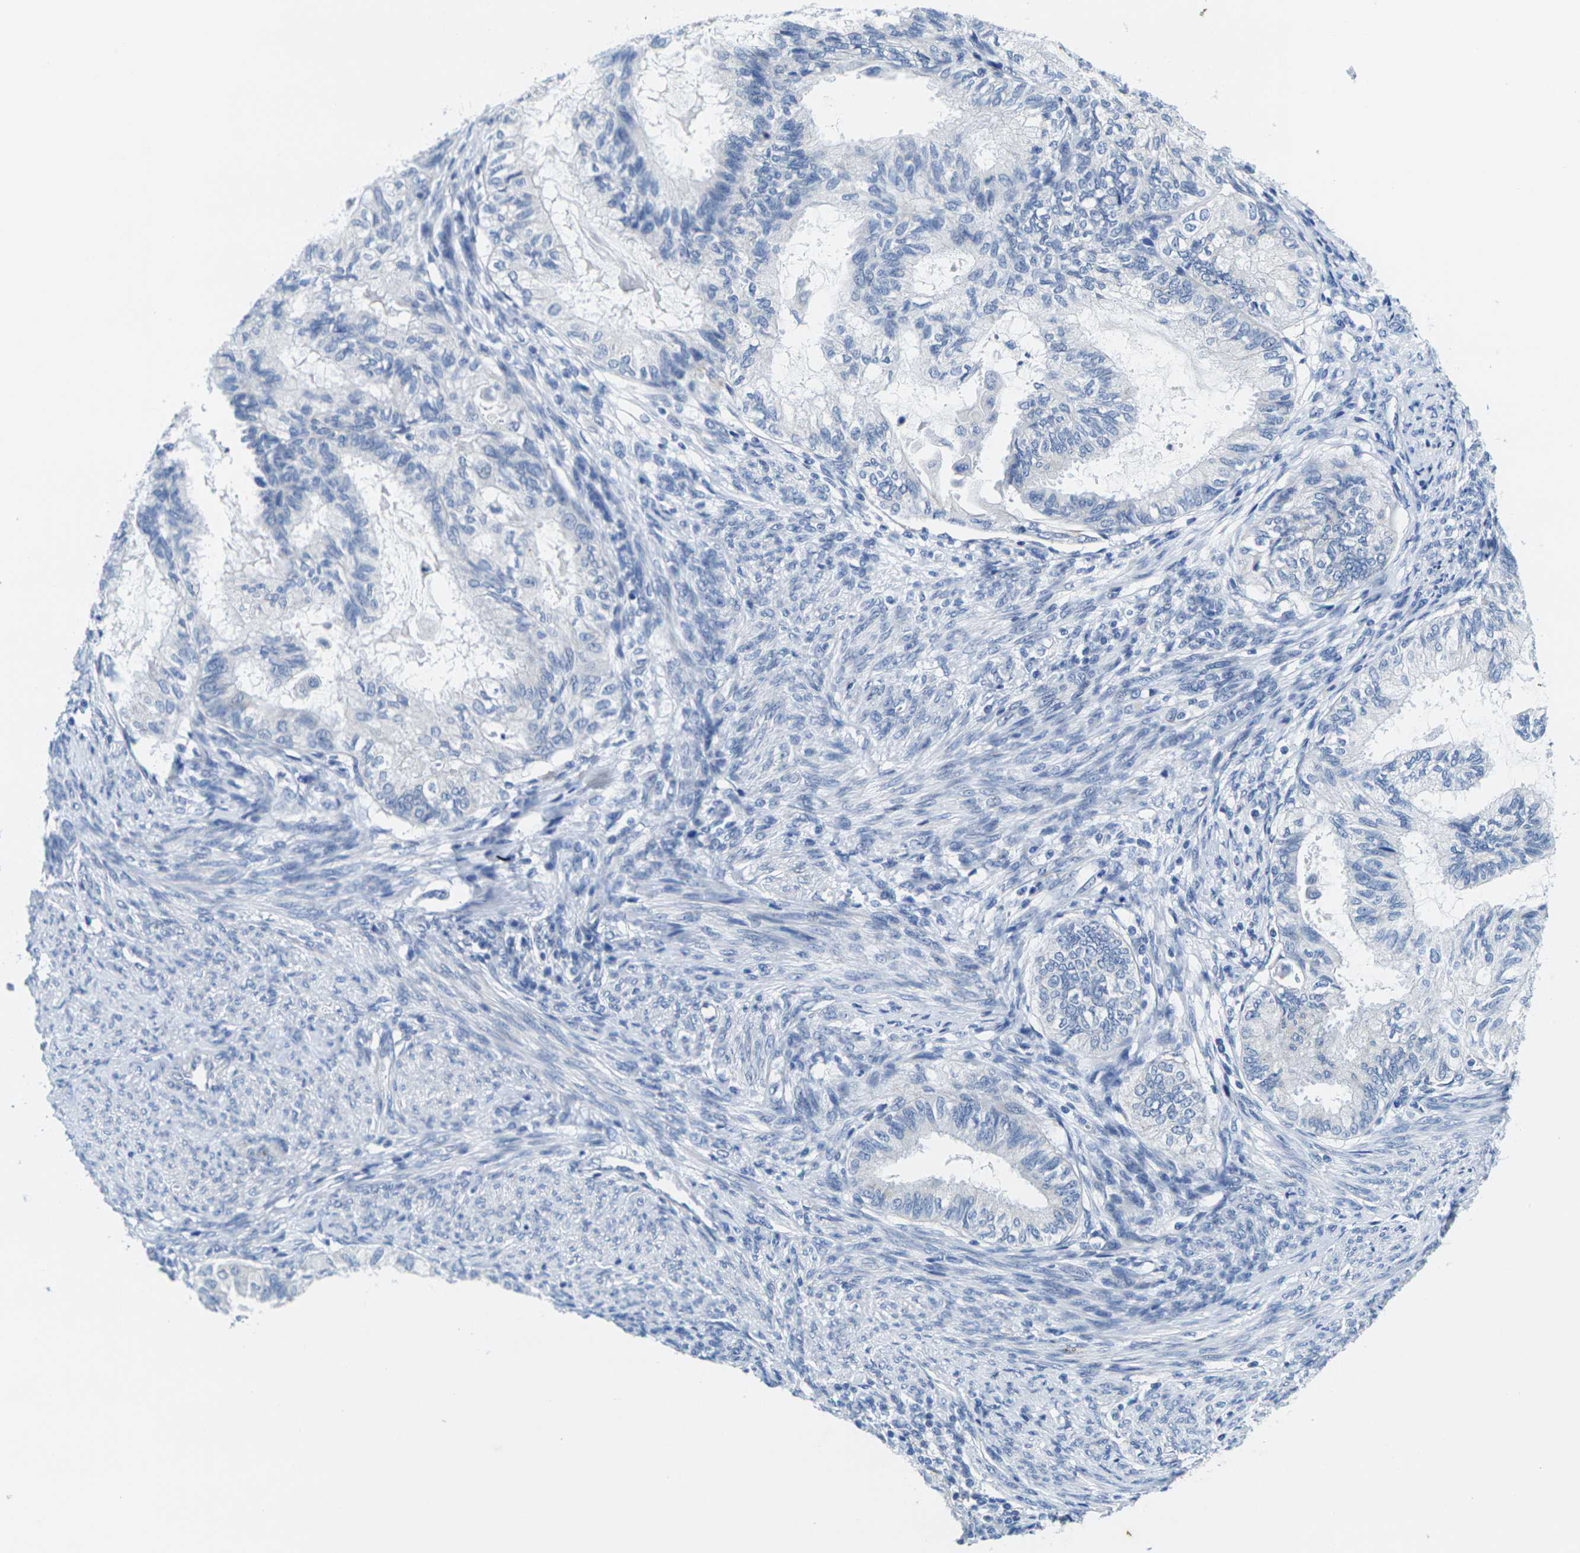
{"staining": {"intensity": "negative", "quantity": "none", "location": "none"}, "tissue": "cervical cancer", "cell_type": "Tumor cells", "image_type": "cancer", "snomed": [{"axis": "morphology", "description": "Normal tissue, NOS"}, {"axis": "morphology", "description": "Adenocarcinoma, NOS"}, {"axis": "topography", "description": "Cervix"}, {"axis": "topography", "description": "Endometrium"}], "caption": "A histopathology image of cervical cancer stained for a protein displays no brown staining in tumor cells.", "gene": "CRK", "patient": {"sex": "female", "age": 86}}